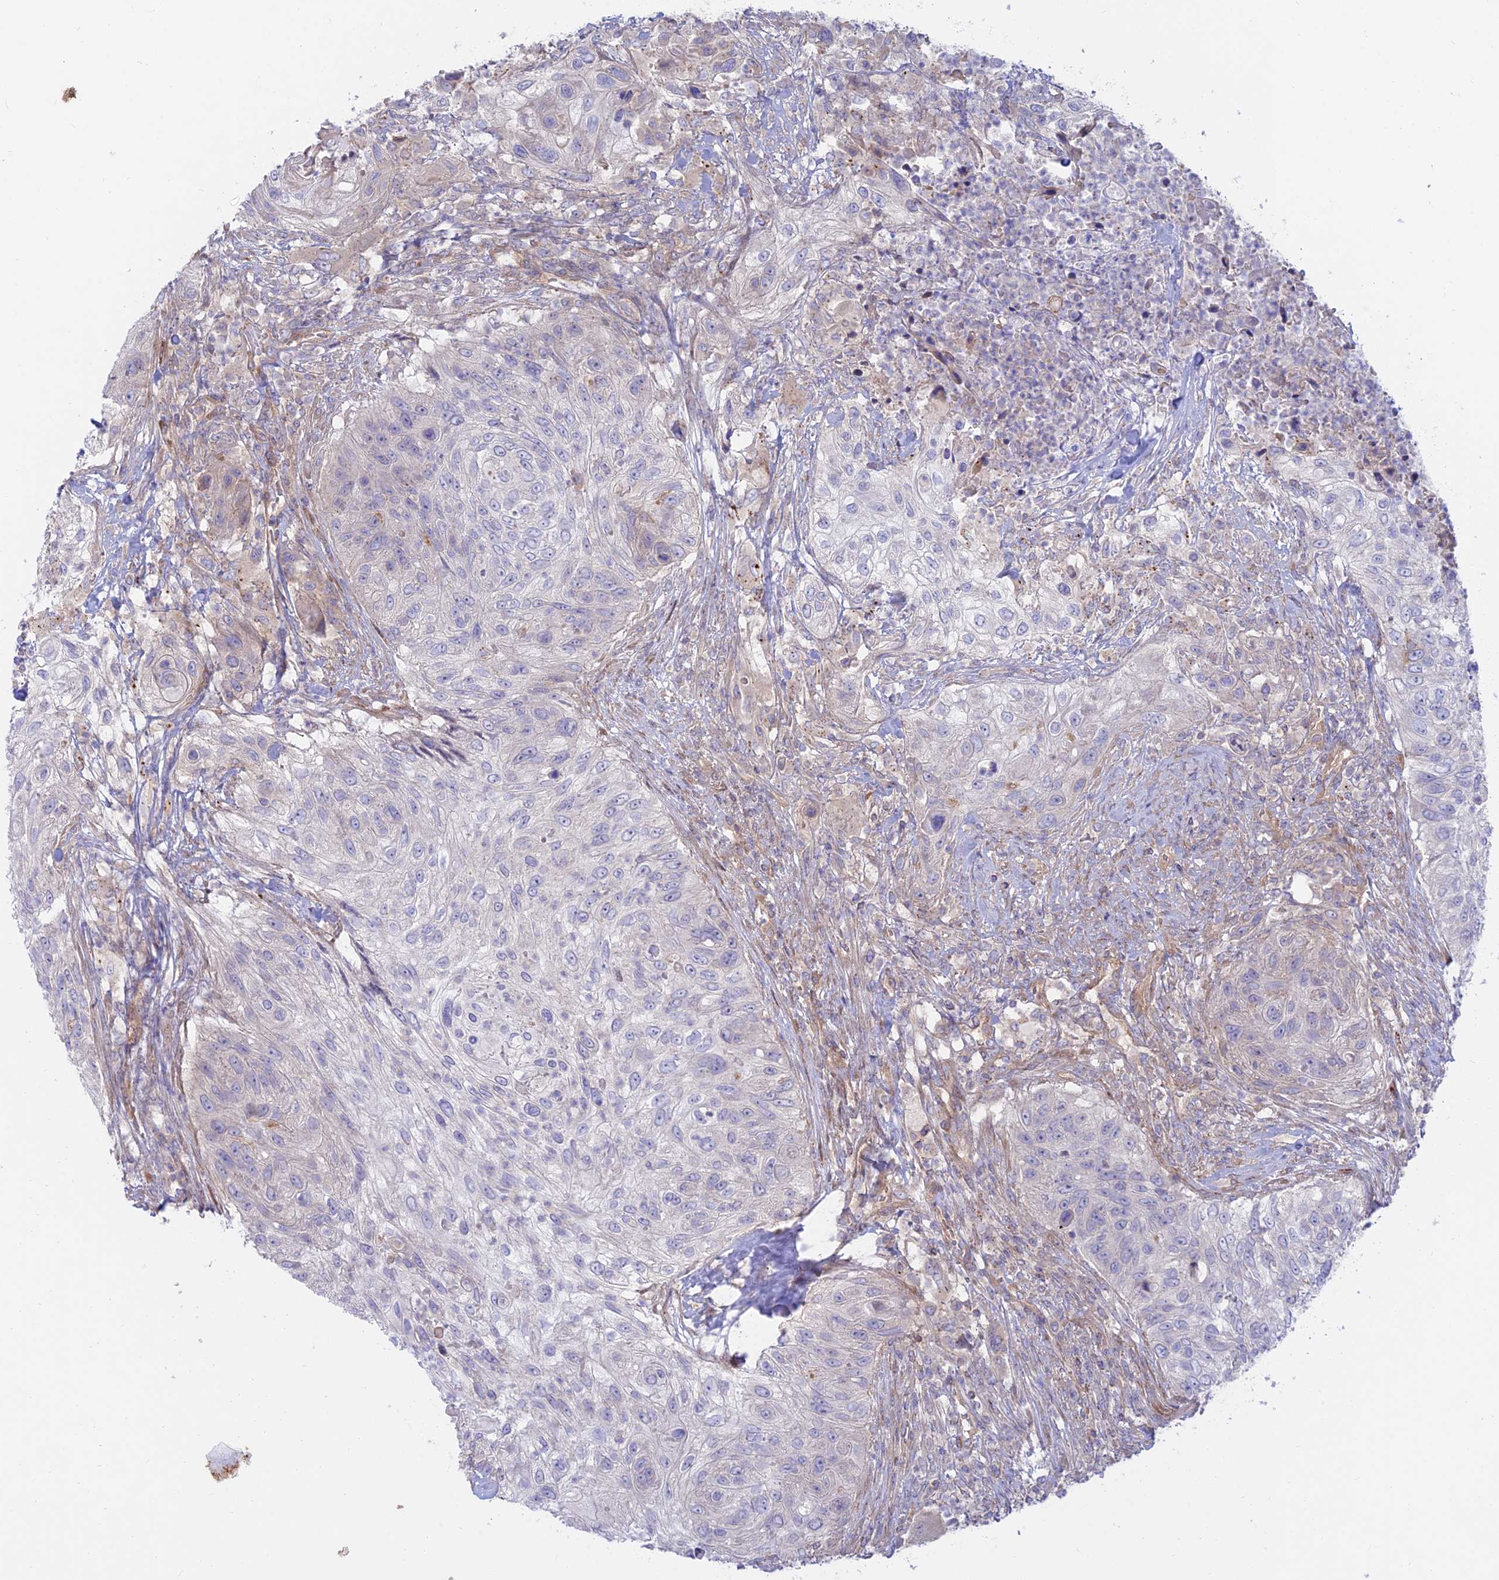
{"staining": {"intensity": "negative", "quantity": "none", "location": "none"}, "tissue": "urothelial cancer", "cell_type": "Tumor cells", "image_type": "cancer", "snomed": [{"axis": "morphology", "description": "Urothelial carcinoma, High grade"}, {"axis": "topography", "description": "Urinary bladder"}], "caption": "A photomicrograph of human urothelial cancer is negative for staining in tumor cells. The staining was performed using DAB (3,3'-diaminobenzidine) to visualize the protein expression in brown, while the nuclei were stained in blue with hematoxylin (Magnification: 20x).", "gene": "KCNAB1", "patient": {"sex": "female", "age": 60}}